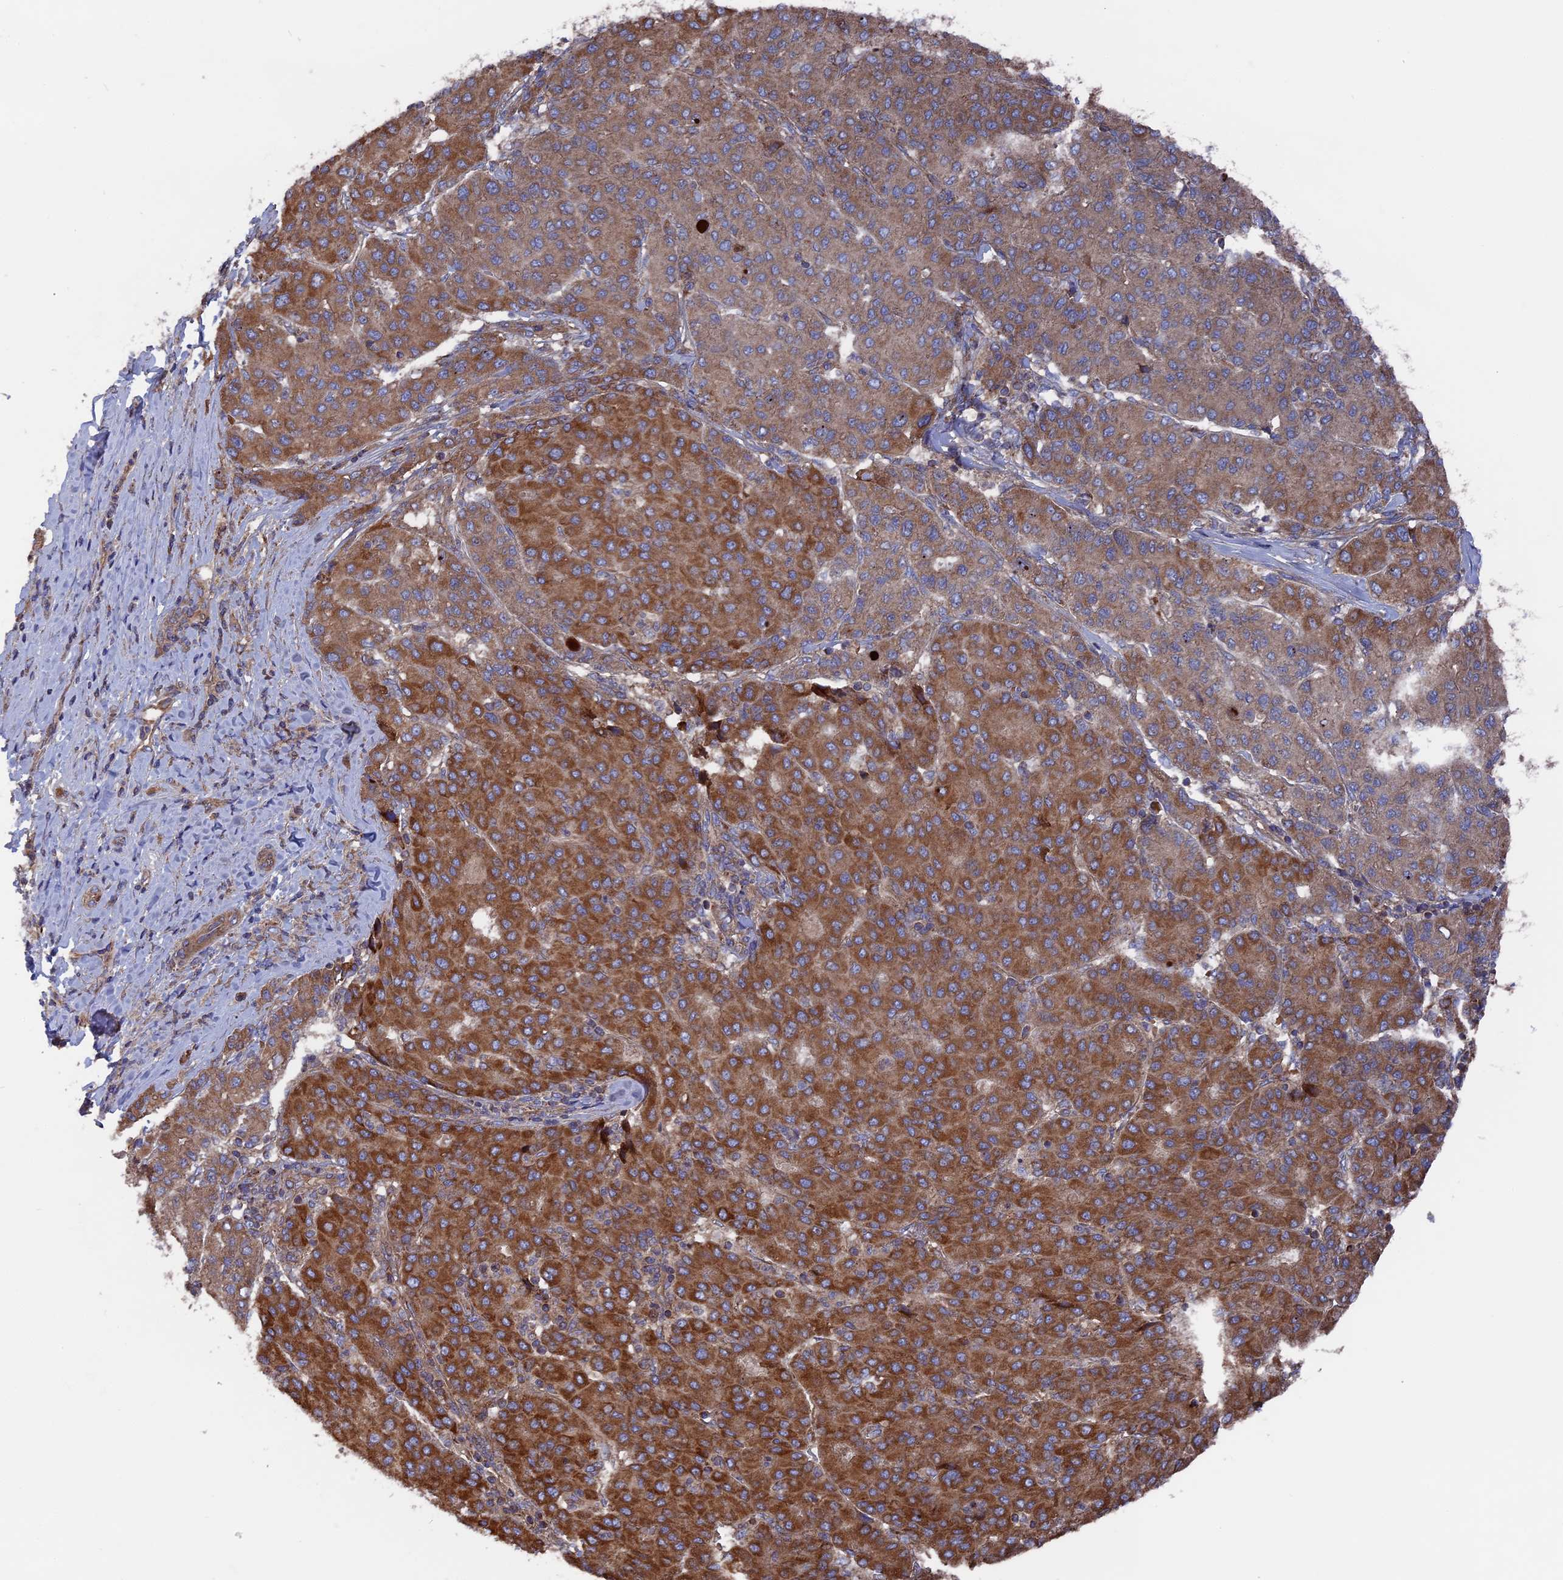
{"staining": {"intensity": "strong", "quantity": "25%-75%", "location": "cytoplasmic/membranous"}, "tissue": "liver cancer", "cell_type": "Tumor cells", "image_type": "cancer", "snomed": [{"axis": "morphology", "description": "Carcinoma, Hepatocellular, NOS"}, {"axis": "topography", "description": "Liver"}], "caption": "This histopathology image shows IHC staining of liver hepatocellular carcinoma, with high strong cytoplasmic/membranous staining in about 25%-75% of tumor cells.", "gene": "TELO2", "patient": {"sex": "male", "age": 65}}